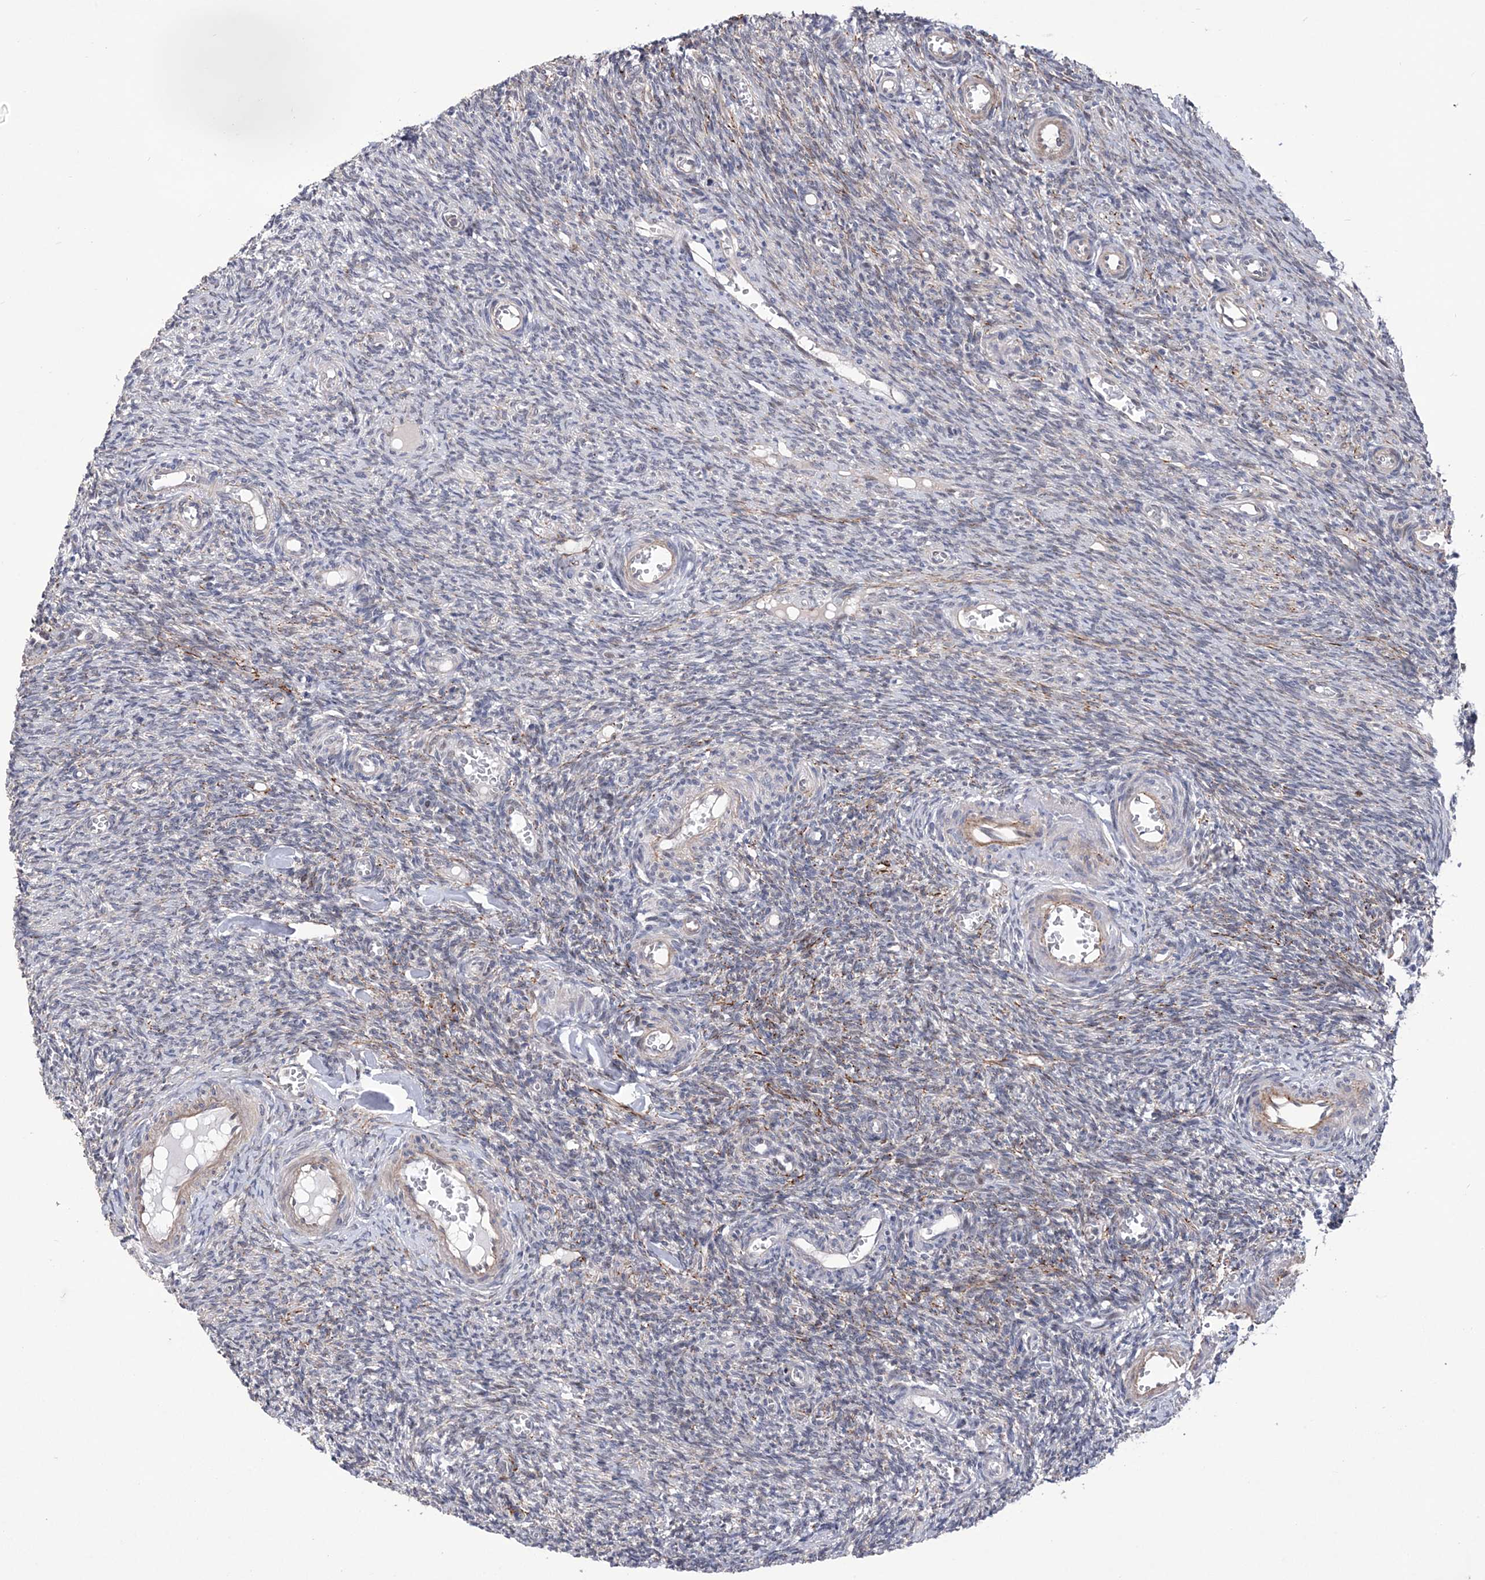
{"staining": {"intensity": "negative", "quantity": "none", "location": "none"}, "tissue": "ovary", "cell_type": "Ovarian stroma cells", "image_type": "normal", "snomed": [{"axis": "morphology", "description": "Normal tissue, NOS"}, {"axis": "topography", "description": "Ovary"}], "caption": "Immunohistochemistry (IHC) histopathology image of normal ovary: ovary stained with DAB reveals no significant protein expression in ovarian stroma cells.", "gene": "BOD1L1", "patient": {"sex": "female", "age": 27}}